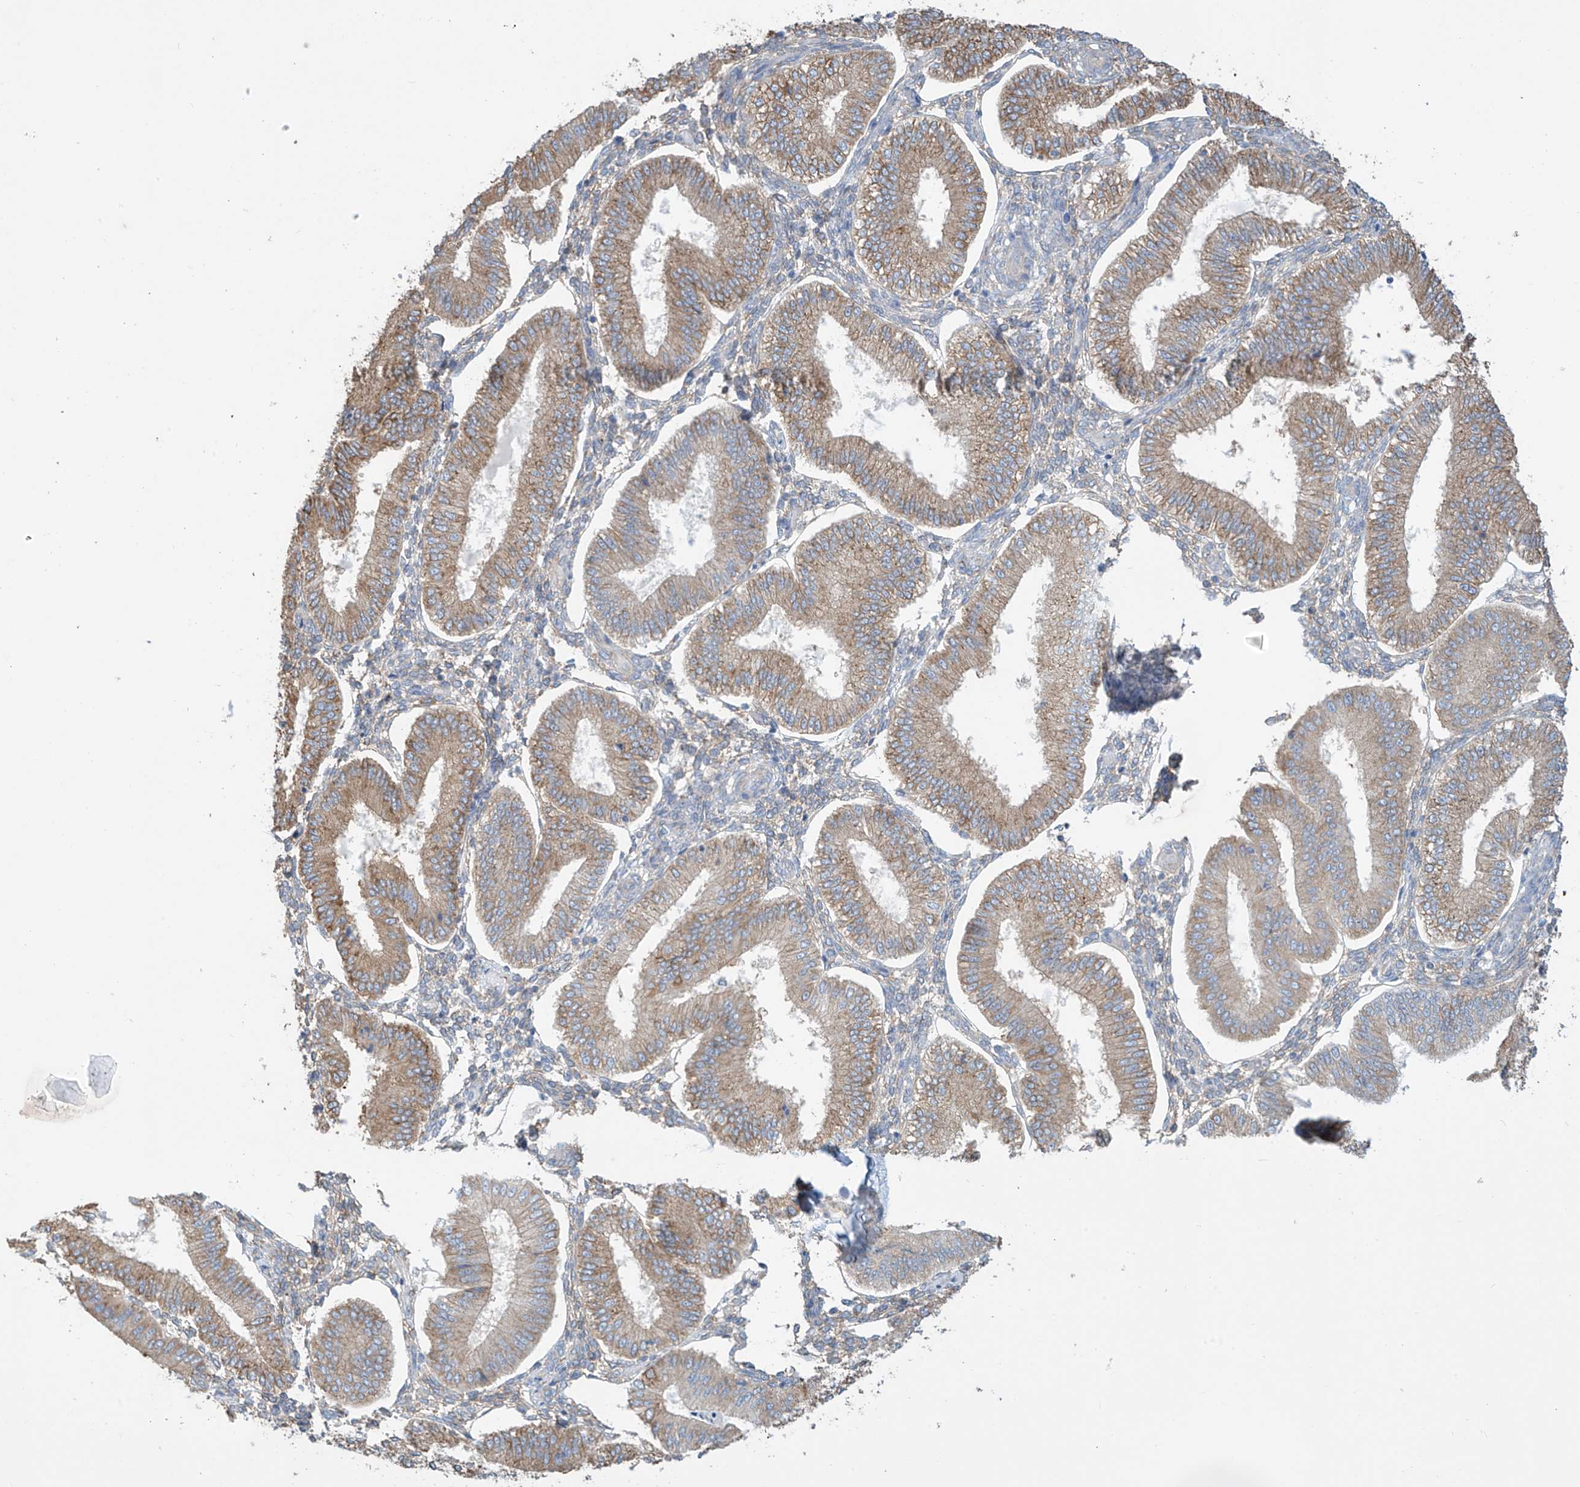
{"staining": {"intensity": "negative", "quantity": "none", "location": "none"}, "tissue": "endometrium", "cell_type": "Cells in endometrial stroma", "image_type": "normal", "snomed": [{"axis": "morphology", "description": "Normal tissue, NOS"}, {"axis": "topography", "description": "Endometrium"}], "caption": "Immunohistochemistry (IHC) micrograph of unremarkable endometrium: endometrium stained with DAB (3,3'-diaminobenzidine) exhibits no significant protein staining in cells in endometrial stroma.", "gene": "ZNF846", "patient": {"sex": "female", "age": 39}}